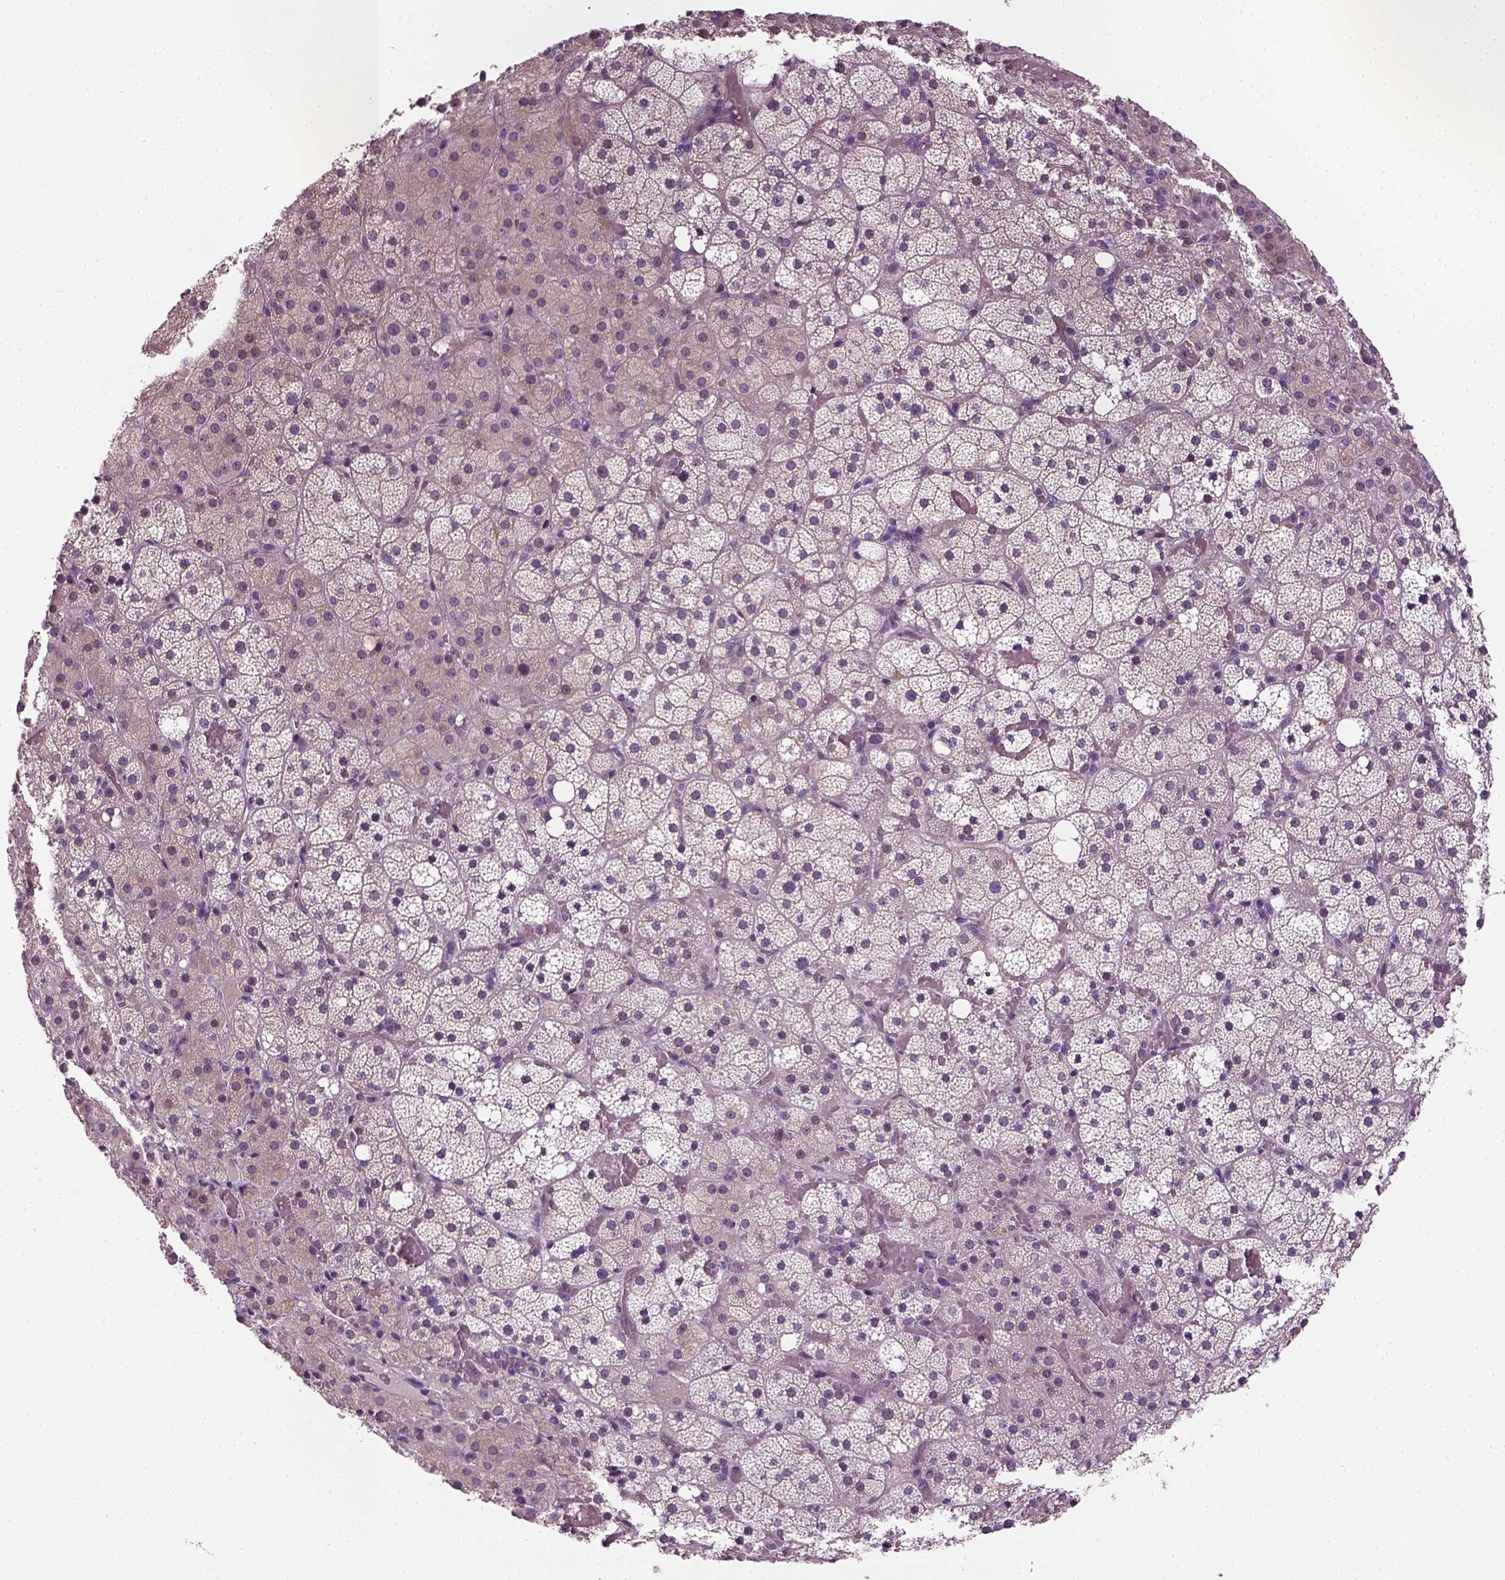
{"staining": {"intensity": "negative", "quantity": "none", "location": "none"}, "tissue": "adrenal gland", "cell_type": "Glandular cells", "image_type": "normal", "snomed": [{"axis": "morphology", "description": "Normal tissue, NOS"}, {"axis": "topography", "description": "Adrenal gland"}], "caption": "The immunohistochemistry micrograph has no significant expression in glandular cells of adrenal gland.", "gene": "ELOVL3", "patient": {"sex": "male", "age": 53}}